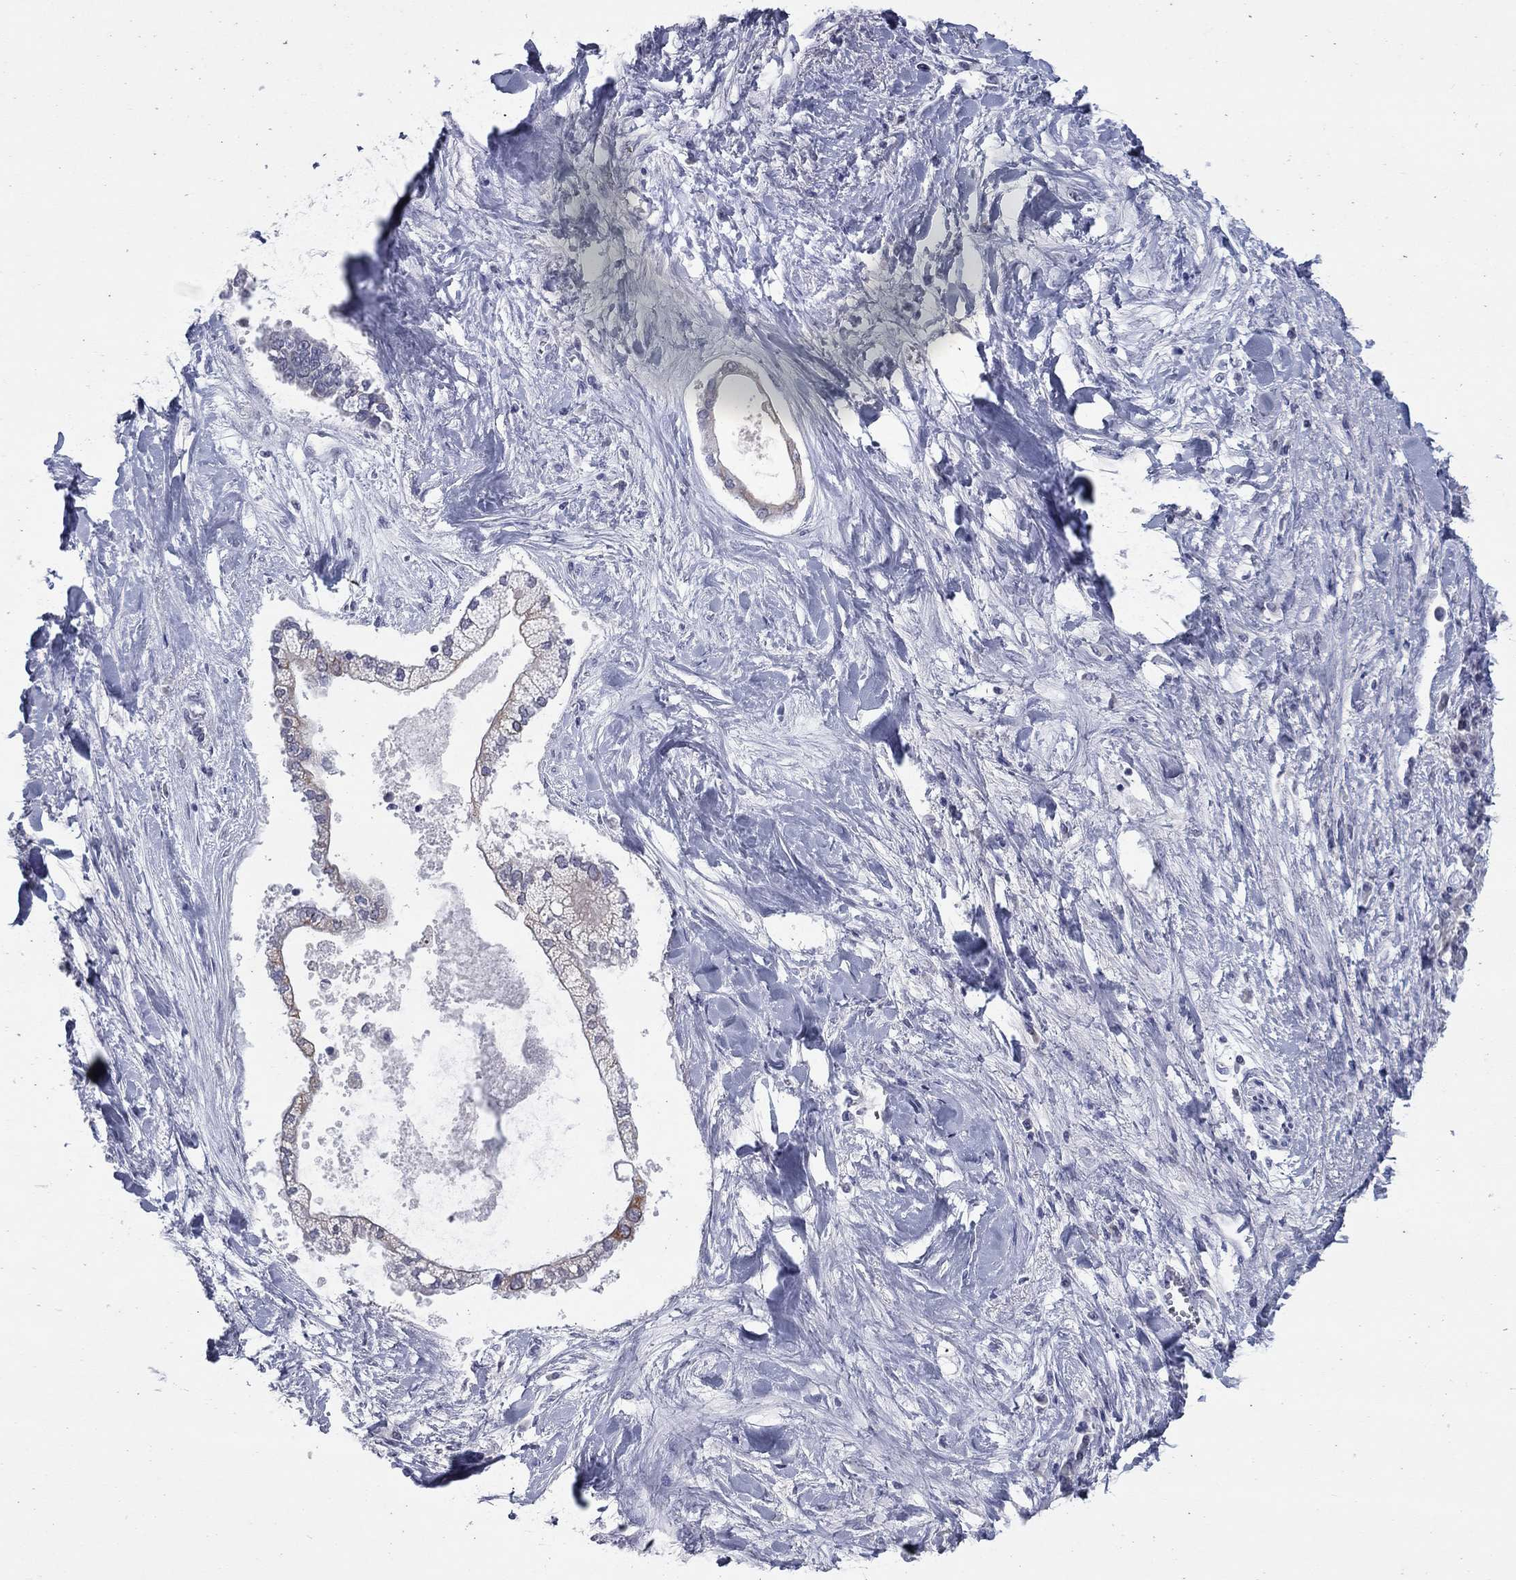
{"staining": {"intensity": "negative", "quantity": "none", "location": "none"}, "tissue": "liver cancer", "cell_type": "Tumor cells", "image_type": "cancer", "snomed": [{"axis": "morphology", "description": "Cholangiocarcinoma"}, {"axis": "topography", "description": "Liver"}], "caption": "DAB (3,3'-diaminobenzidine) immunohistochemical staining of human liver cancer reveals no significant staining in tumor cells. (Immunohistochemistry, brightfield microscopy, high magnification).", "gene": "KRT75", "patient": {"sex": "male", "age": 50}}